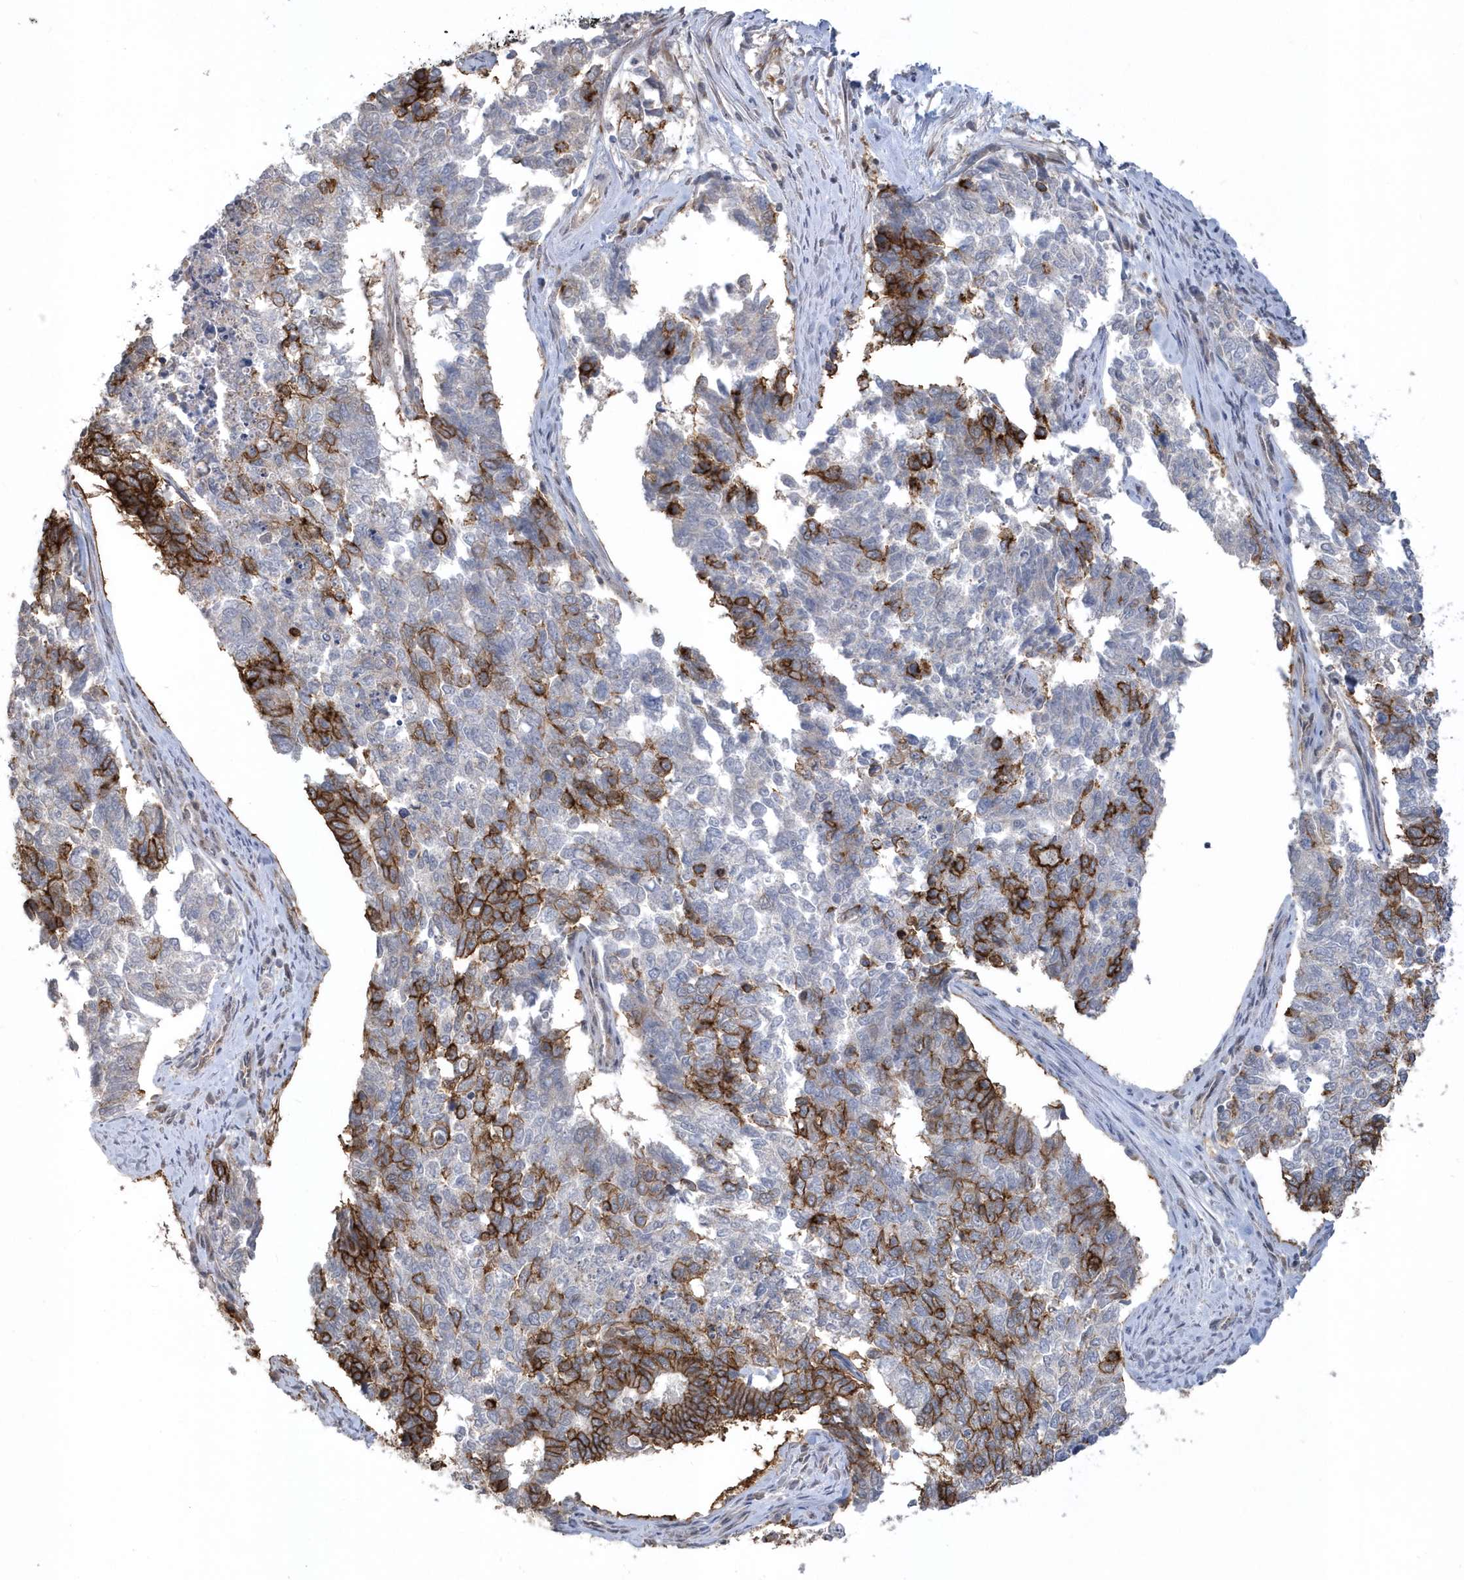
{"staining": {"intensity": "strong", "quantity": "<25%", "location": "cytoplasmic/membranous"}, "tissue": "cervical cancer", "cell_type": "Tumor cells", "image_type": "cancer", "snomed": [{"axis": "morphology", "description": "Squamous cell carcinoma, NOS"}, {"axis": "topography", "description": "Cervix"}], "caption": "Immunohistochemistry (DAB) staining of cervical cancer displays strong cytoplasmic/membranous protein staining in approximately <25% of tumor cells.", "gene": "CRIP3", "patient": {"sex": "female", "age": 63}}